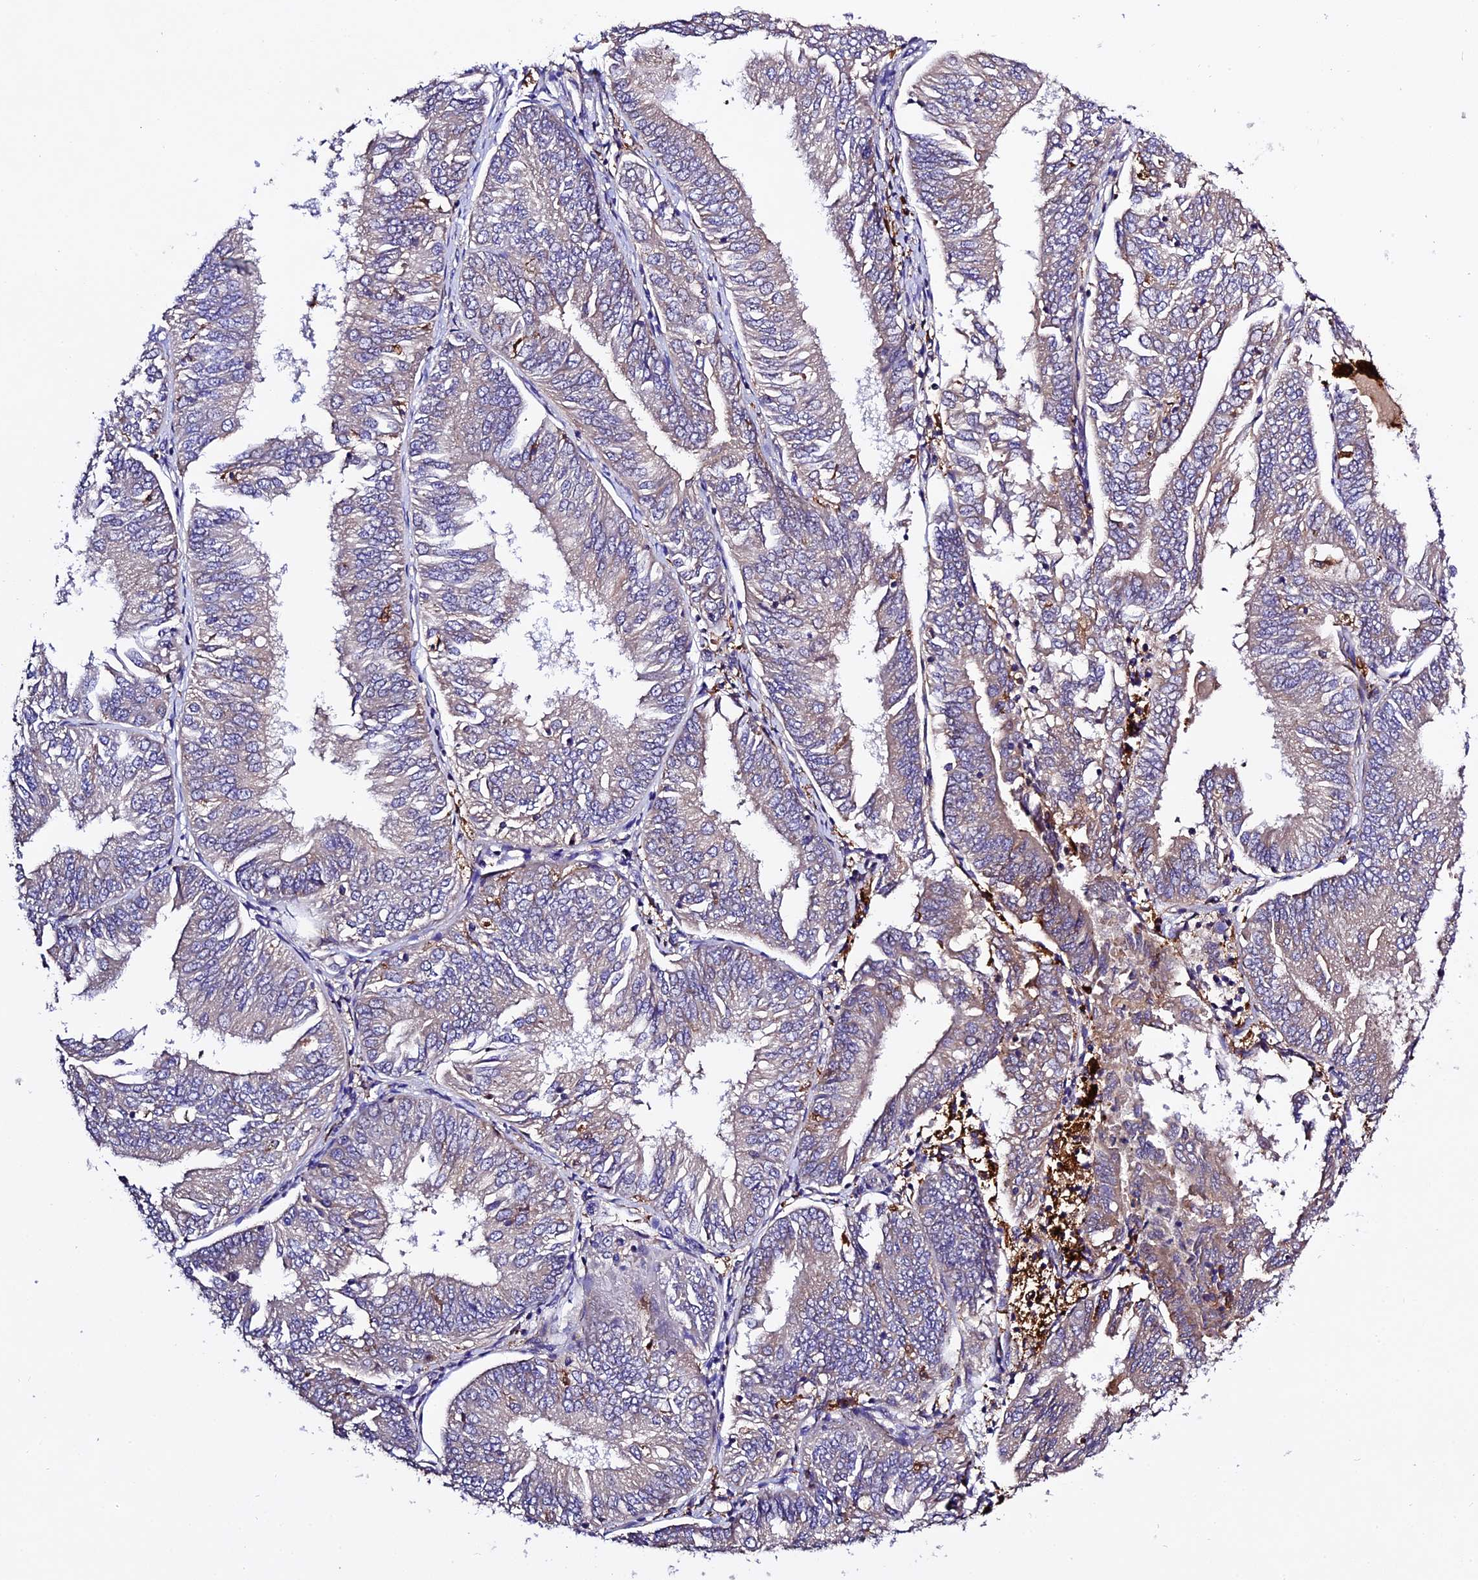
{"staining": {"intensity": "weak", "quantity": "<25%", "location": "cytoplasmic/membranous"}, "tissue": "endometrial cancer", "cell_type": "Tumor cells", "image_type": "cancer", "snomed": [{"axis": "morphology", "description": "Adenocarcinoma, NOS"}, {"axis": "topography", "description": "Endometrium"}], "caption": "The immunohistochemistry photomicrograph has no significant staining in tumor cells of endometrial cancer (adenocarcinoma) tissue.", "gene": "CILP2", "patient": {"sex": "female", "age": 58}}